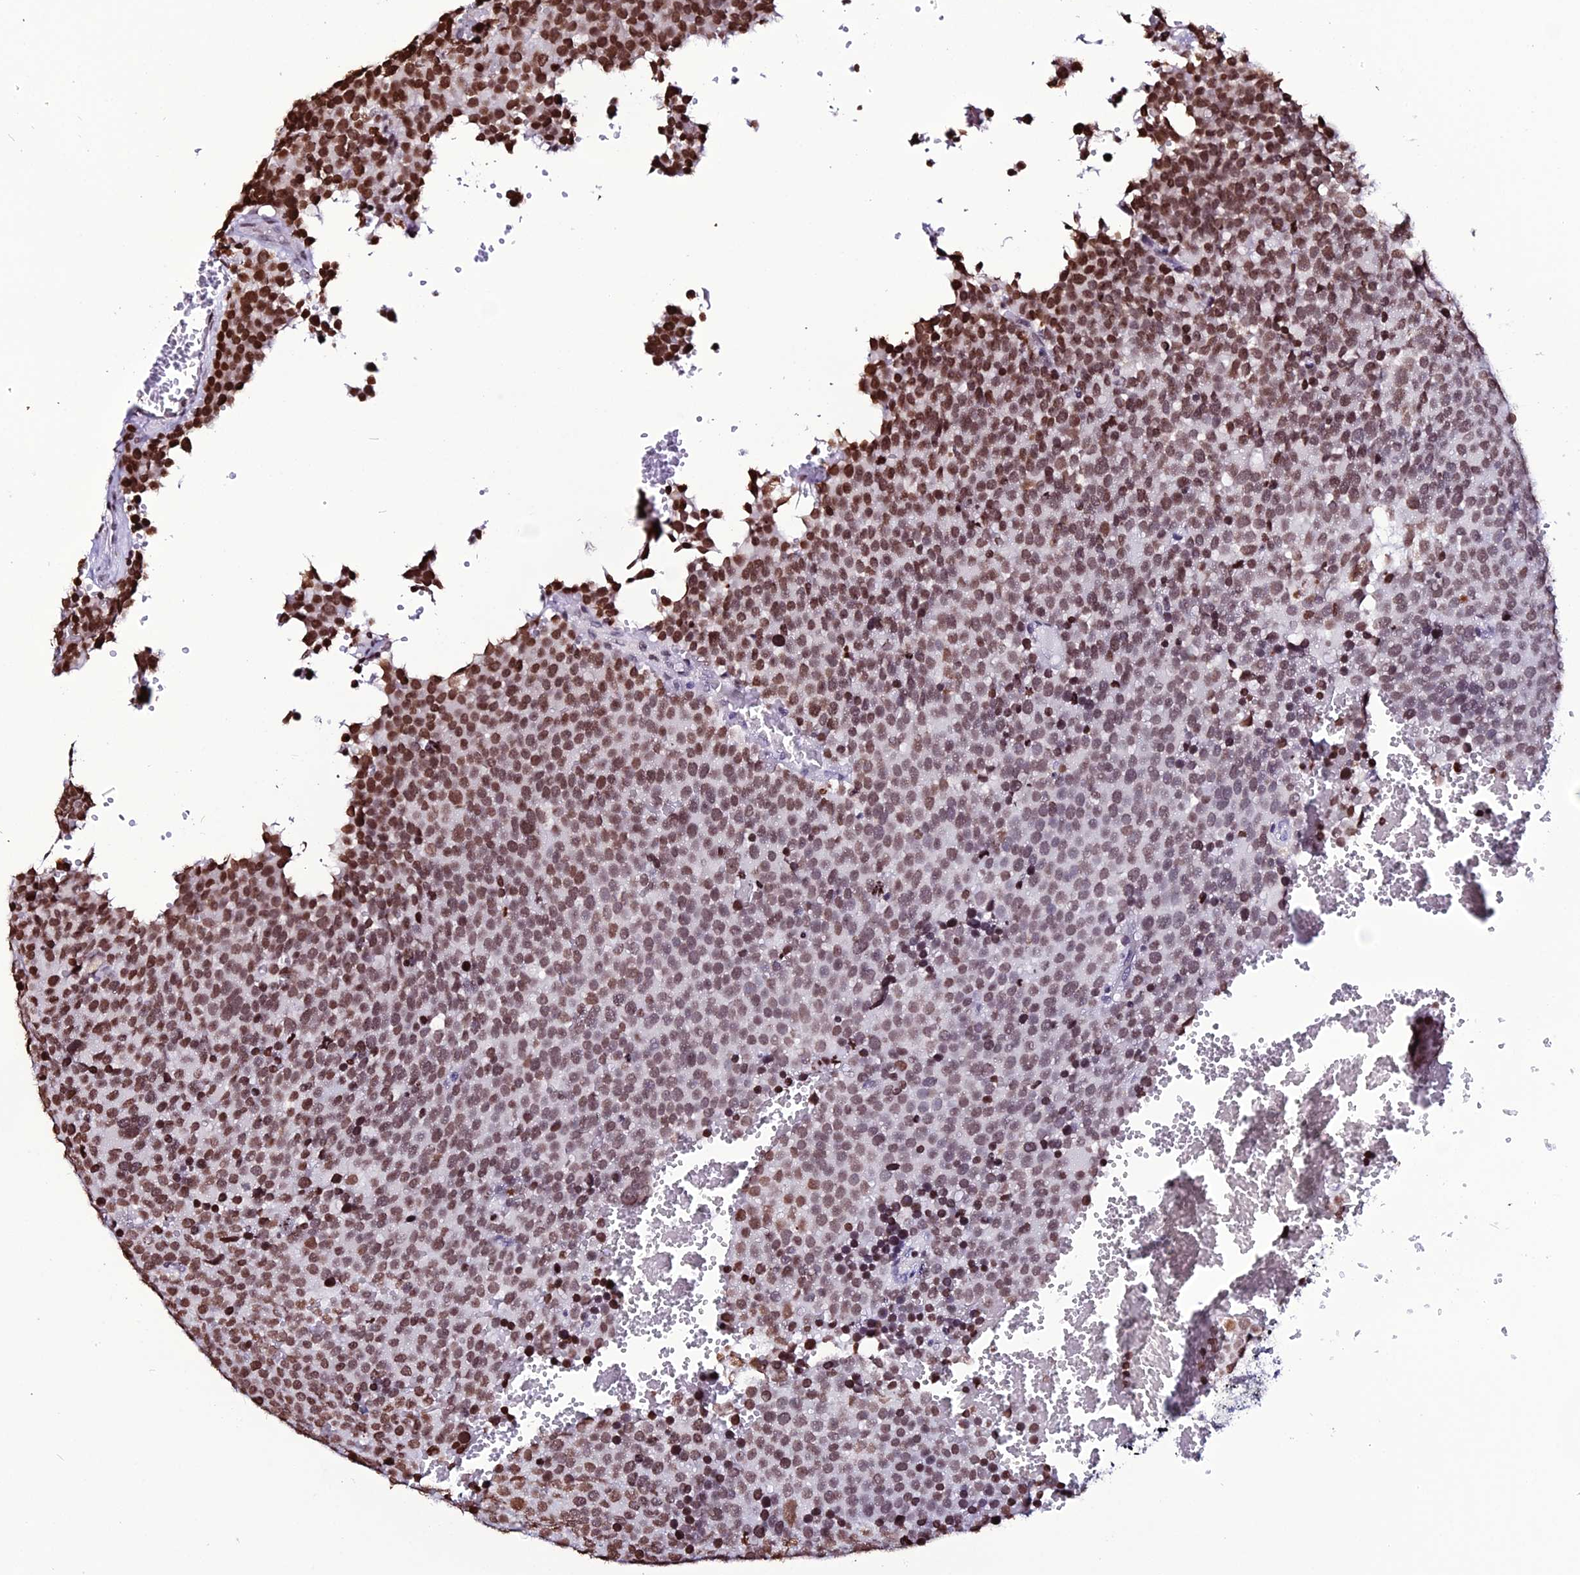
{"staining": {"intensity": "moderate", "quantity": ">75%", "location": "nuclear"}, "tissue": "testis cancer", "cell_type": "Tumor cells", "image_type": "cancer", "snomed": [{"axis": "morphology", "description": "Seminoma, NOS"}, {"axis": "topography", "description": "Testis"}], "caption": "About >75% of tumor cells in human seminoma (testis) exhibit moderate nuclear protein positivity as visualized by brown immunohistochemical staining.", "gene": "MACROH2A2", "patient": {"sex": "male", "age": 71}}